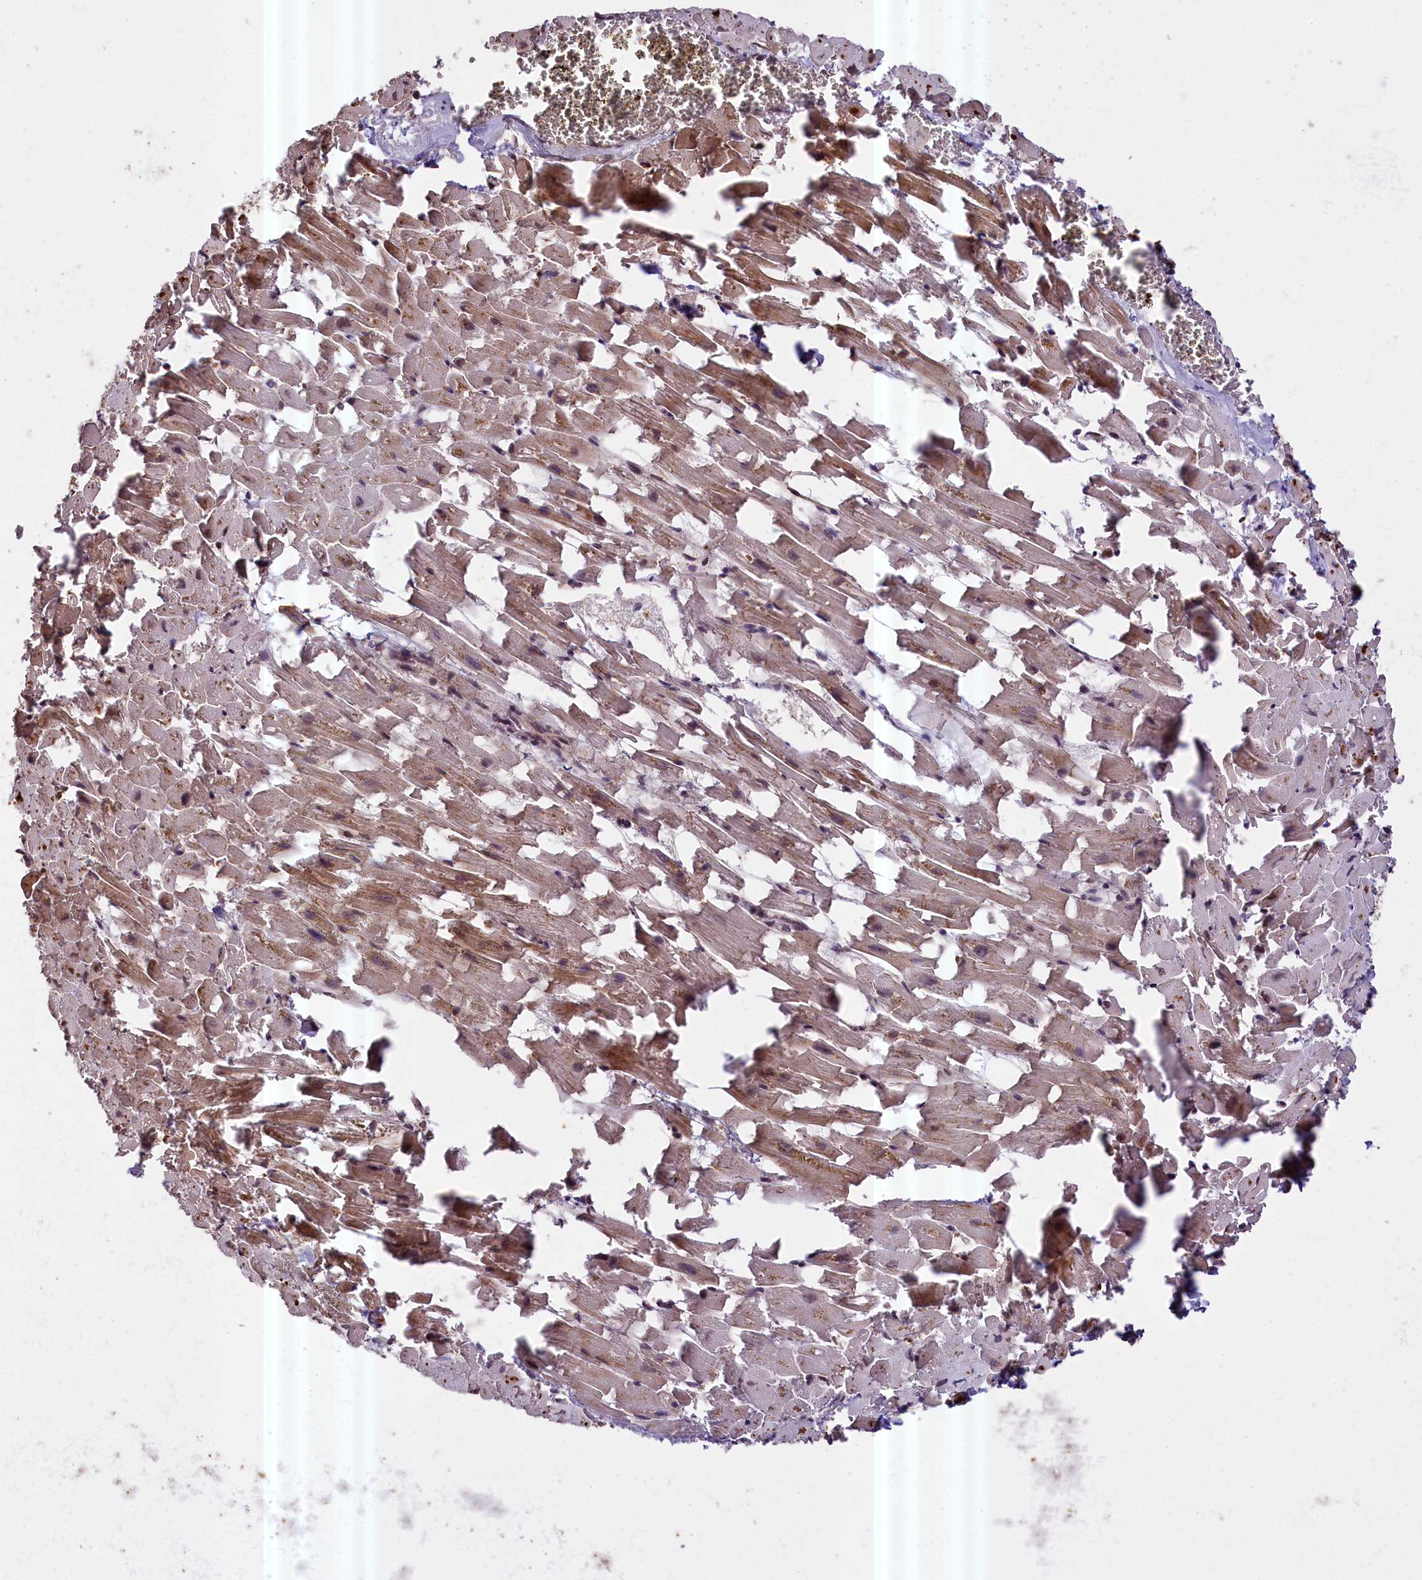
{"staining": {"intensity": "moderate", "quantity": ">75%", "location": "cytoplasmic/membranous"}, "tissue": "heart muscle", "cell_type": "Cardiomyocytes", "image_type": "normal", "snomed": [{"axis": "morphology", "description": "Normal tissue, NOS"}, {"axis": "topography", "description": "Heart"}], "caption": "The histopathology image displays staining of benign heart muscle, revealing moderate cytoplasmic/membranous protein expression (brown color) within cardiomyocytes.", "gene": "ZNF480", "patient": {"sex": "female", "age": 64}}